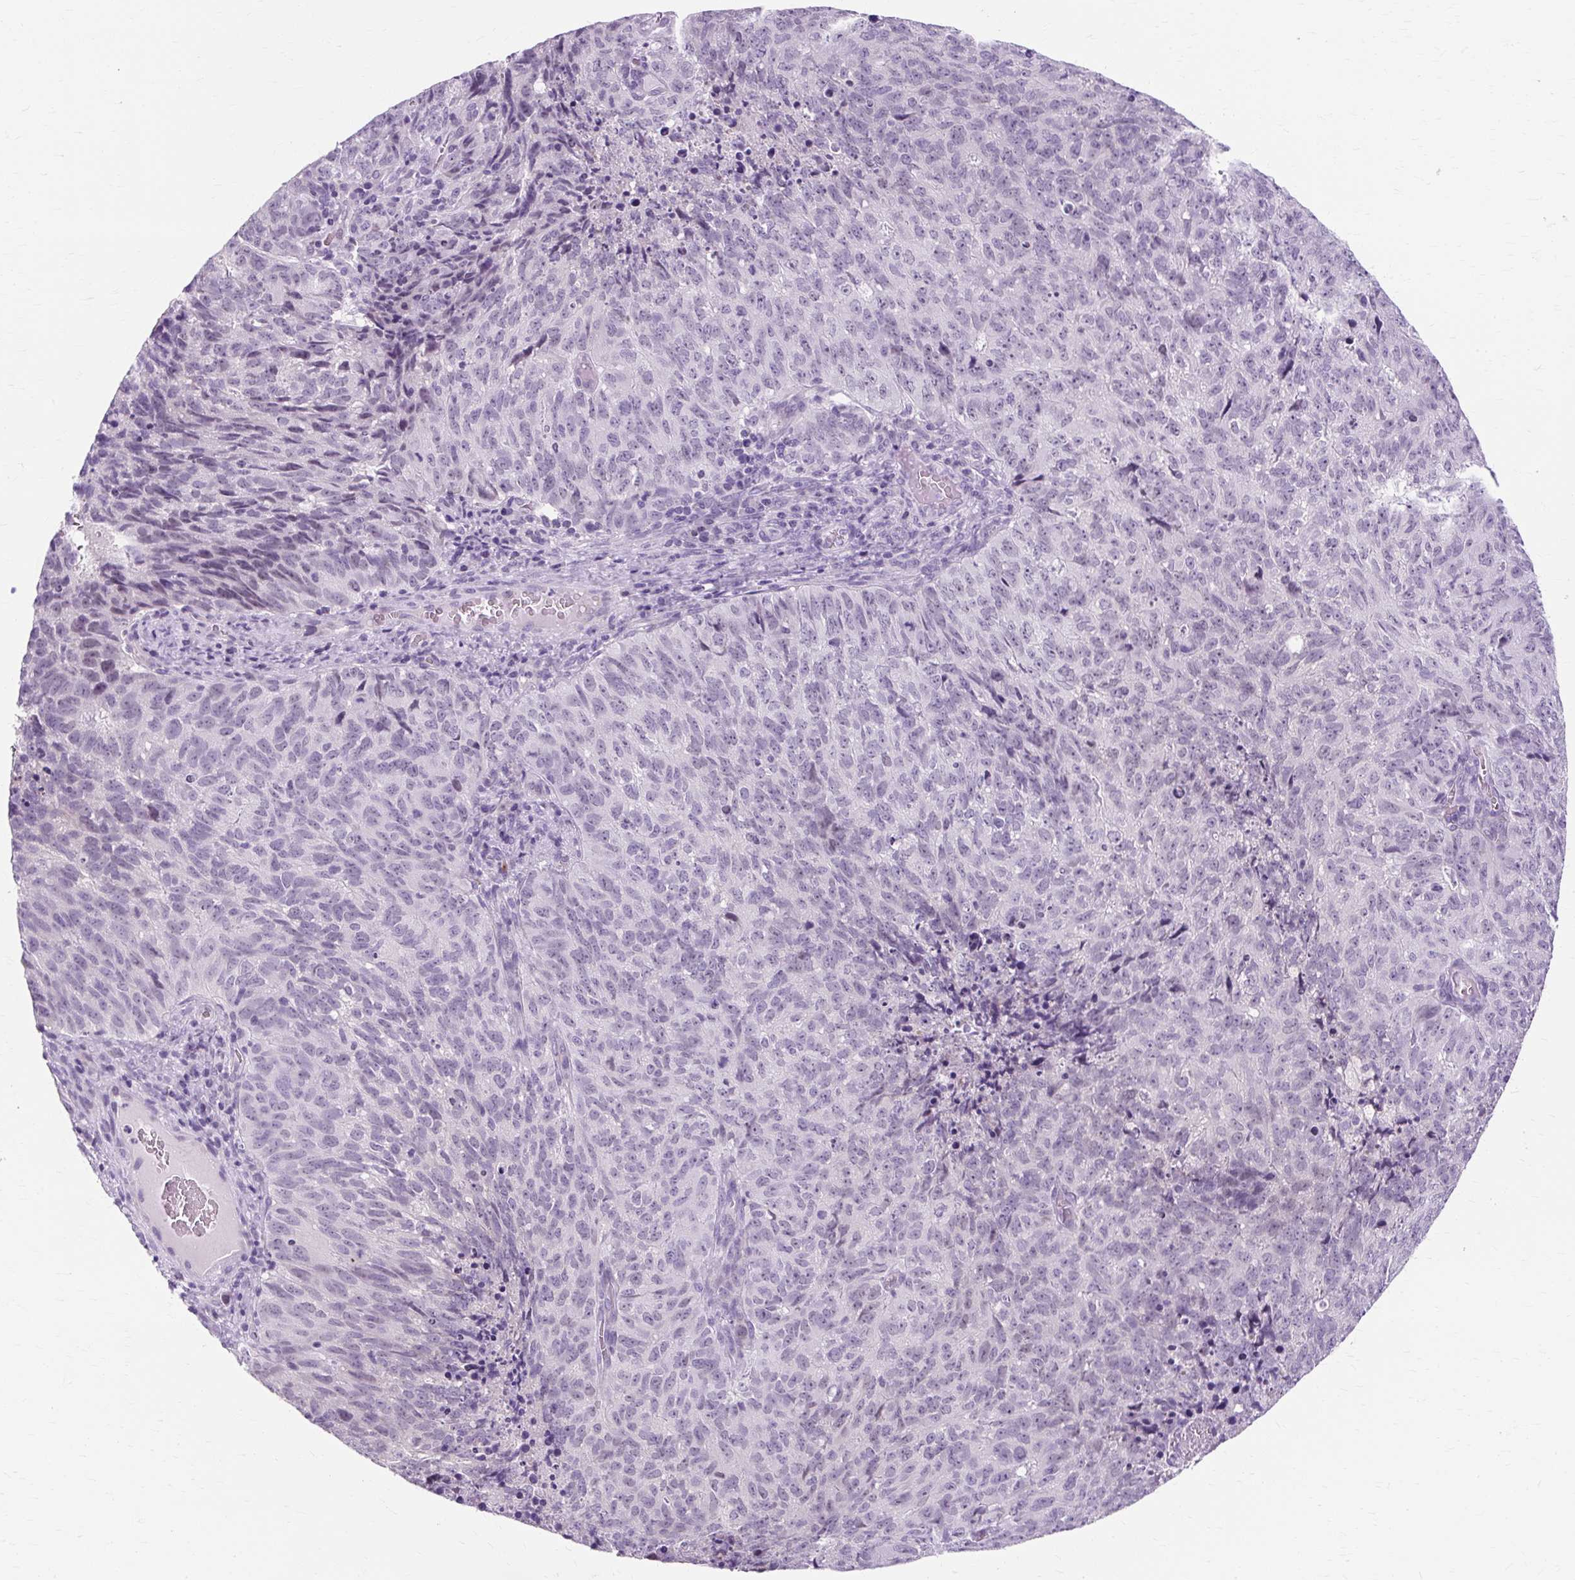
{"staining": {"intensity": "negative", "quantity": "none", "location": "none"}, "tissue": "cervical cancer", "cell_type": "Tumor cells", "image_type": "cancer", "snomed": [{"axis": "morphology", "description": "Adenocarcinoma, NOS"}, {"axis": "topography", "description": "Cervix"}], "caption": "An immunohistochemistry (IHC) photomicrograph of adenocarcinoma (cervical) is shown. There is no staining in tumor cells of adenocarcinoma (cervical). The staining is performed using DAB (3,3'-diaminobenzidine) brown chromogen with nuclei counter-stained in using hematoxylin.", "gene": "RYBP", "patient": {"sex": "female", "age": 38}}